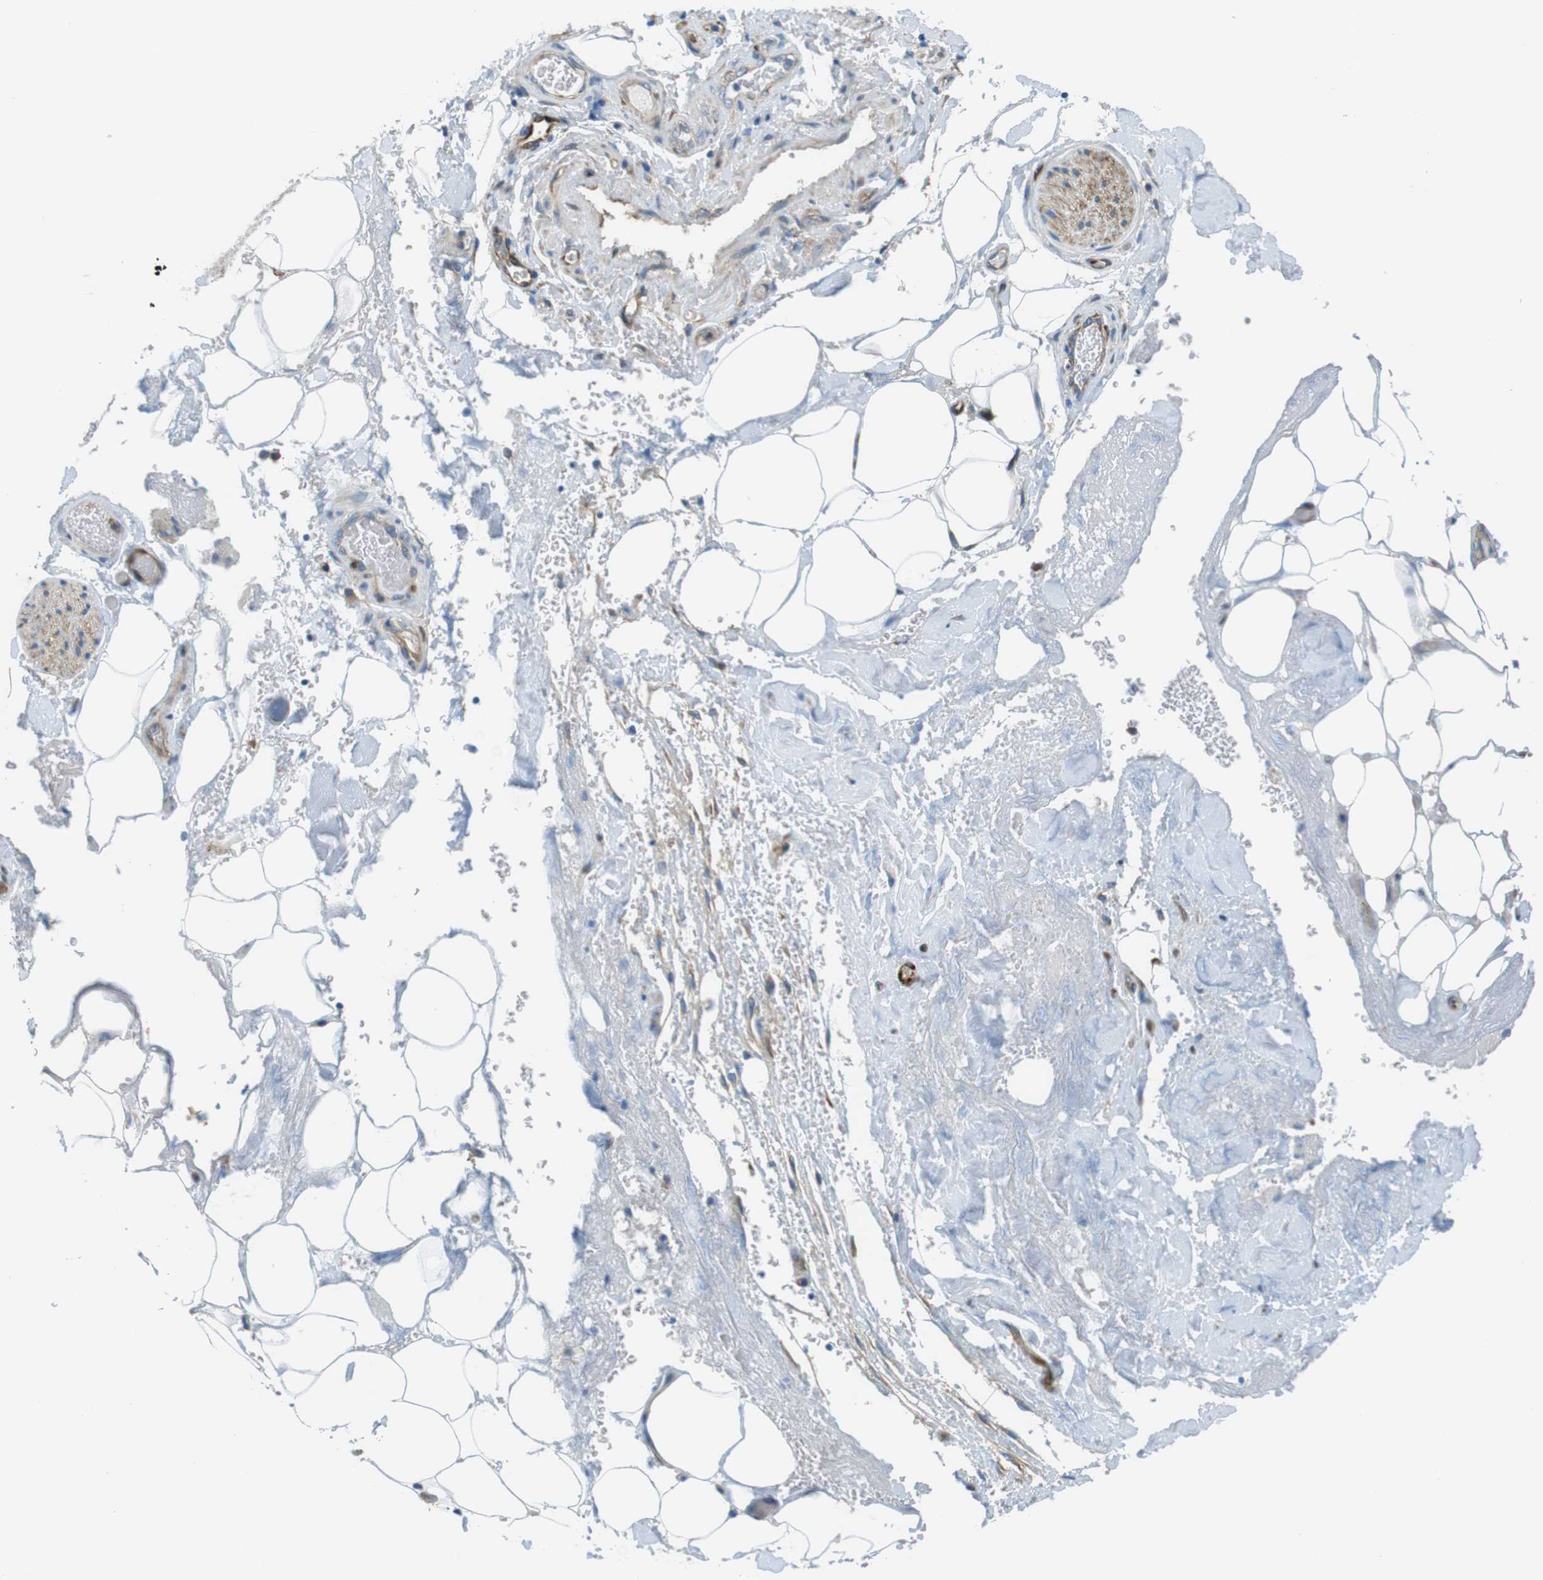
{"staining": {"intensity": "negative", "quantity": "none", "location": "none"}, "tissue": "adipose tissue", "cell_type": "Adipocytes", "image_type": "normal", "snomed": [{"axis": "morphology", "description": "Normal tissue, NOS"}, {"axis": "morphology", "description": "Cholangiocarcinoma"}, {"axis": "topography", "description": "Liver"}, {"axis": "topography", "description": "Peripheral nerve tissue"}], "caption": "Adipocytes are negative for protein expression in benign human adipose tissue.", "gene": "EMP2", "patient": {"sex": "male", "age": 50}}